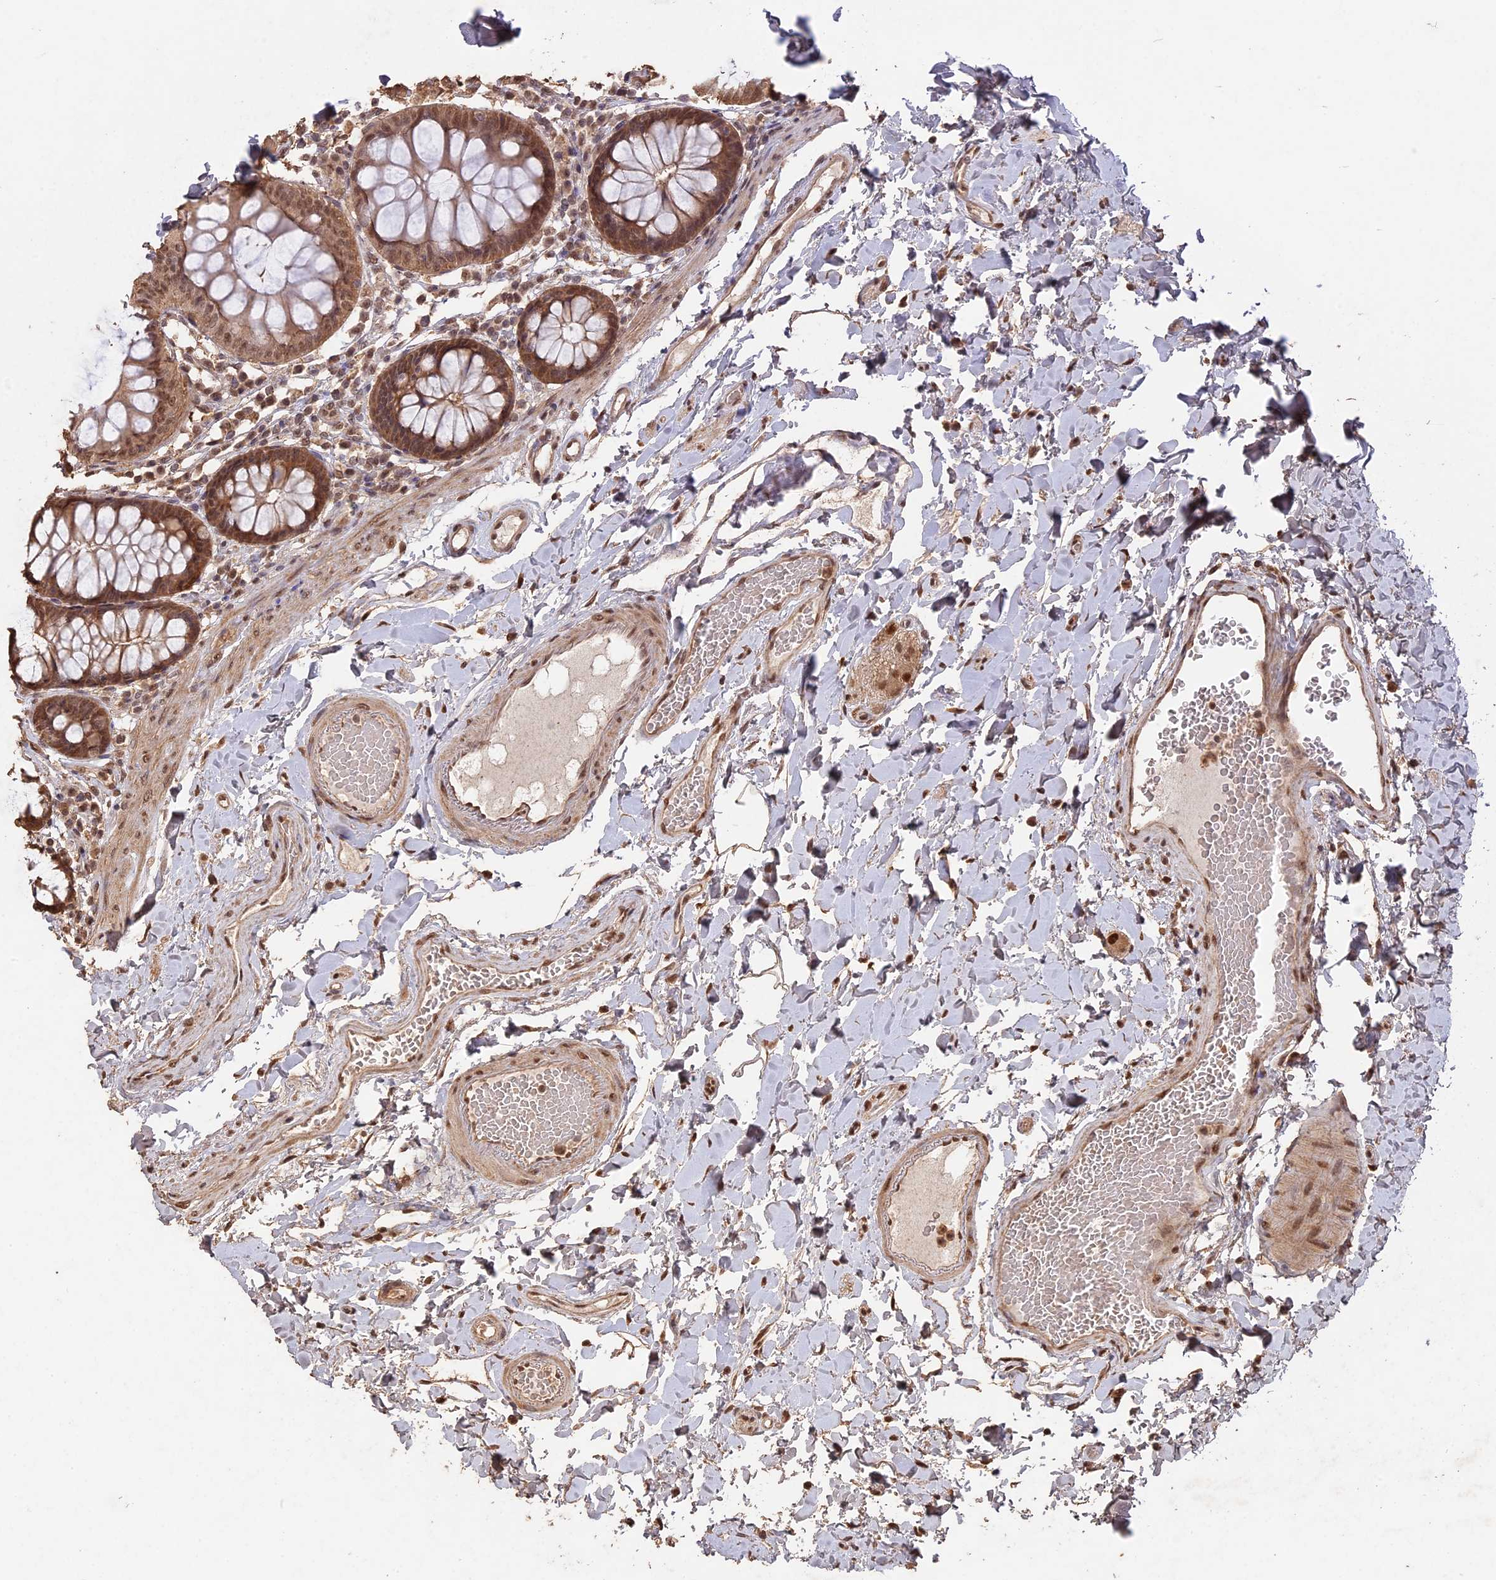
{"staining": {"intensity": "moderate", "quantity": ">75%", "location": "cytoplasmic/membranous,nuclear"}, "tissue": "colon", "cell_type": "Endothelial cells", "image_type": "normal", "snomed": [{"axis": "morphology", "description": "Normal tissue, NOS"}, {"axis": "topography", "description": "Colon"}], "caption": "Immunohistochemical staining of normal colon exhibits >75% levels of moderate cytoplasmic/membranous,nuclear protein staining in about >75% of endothelial cells. Ihc stains the protein in brown and the nuclei are stained blue.", "gene": "PSMC6", "patient": {"sex": "male", "age": 84}}